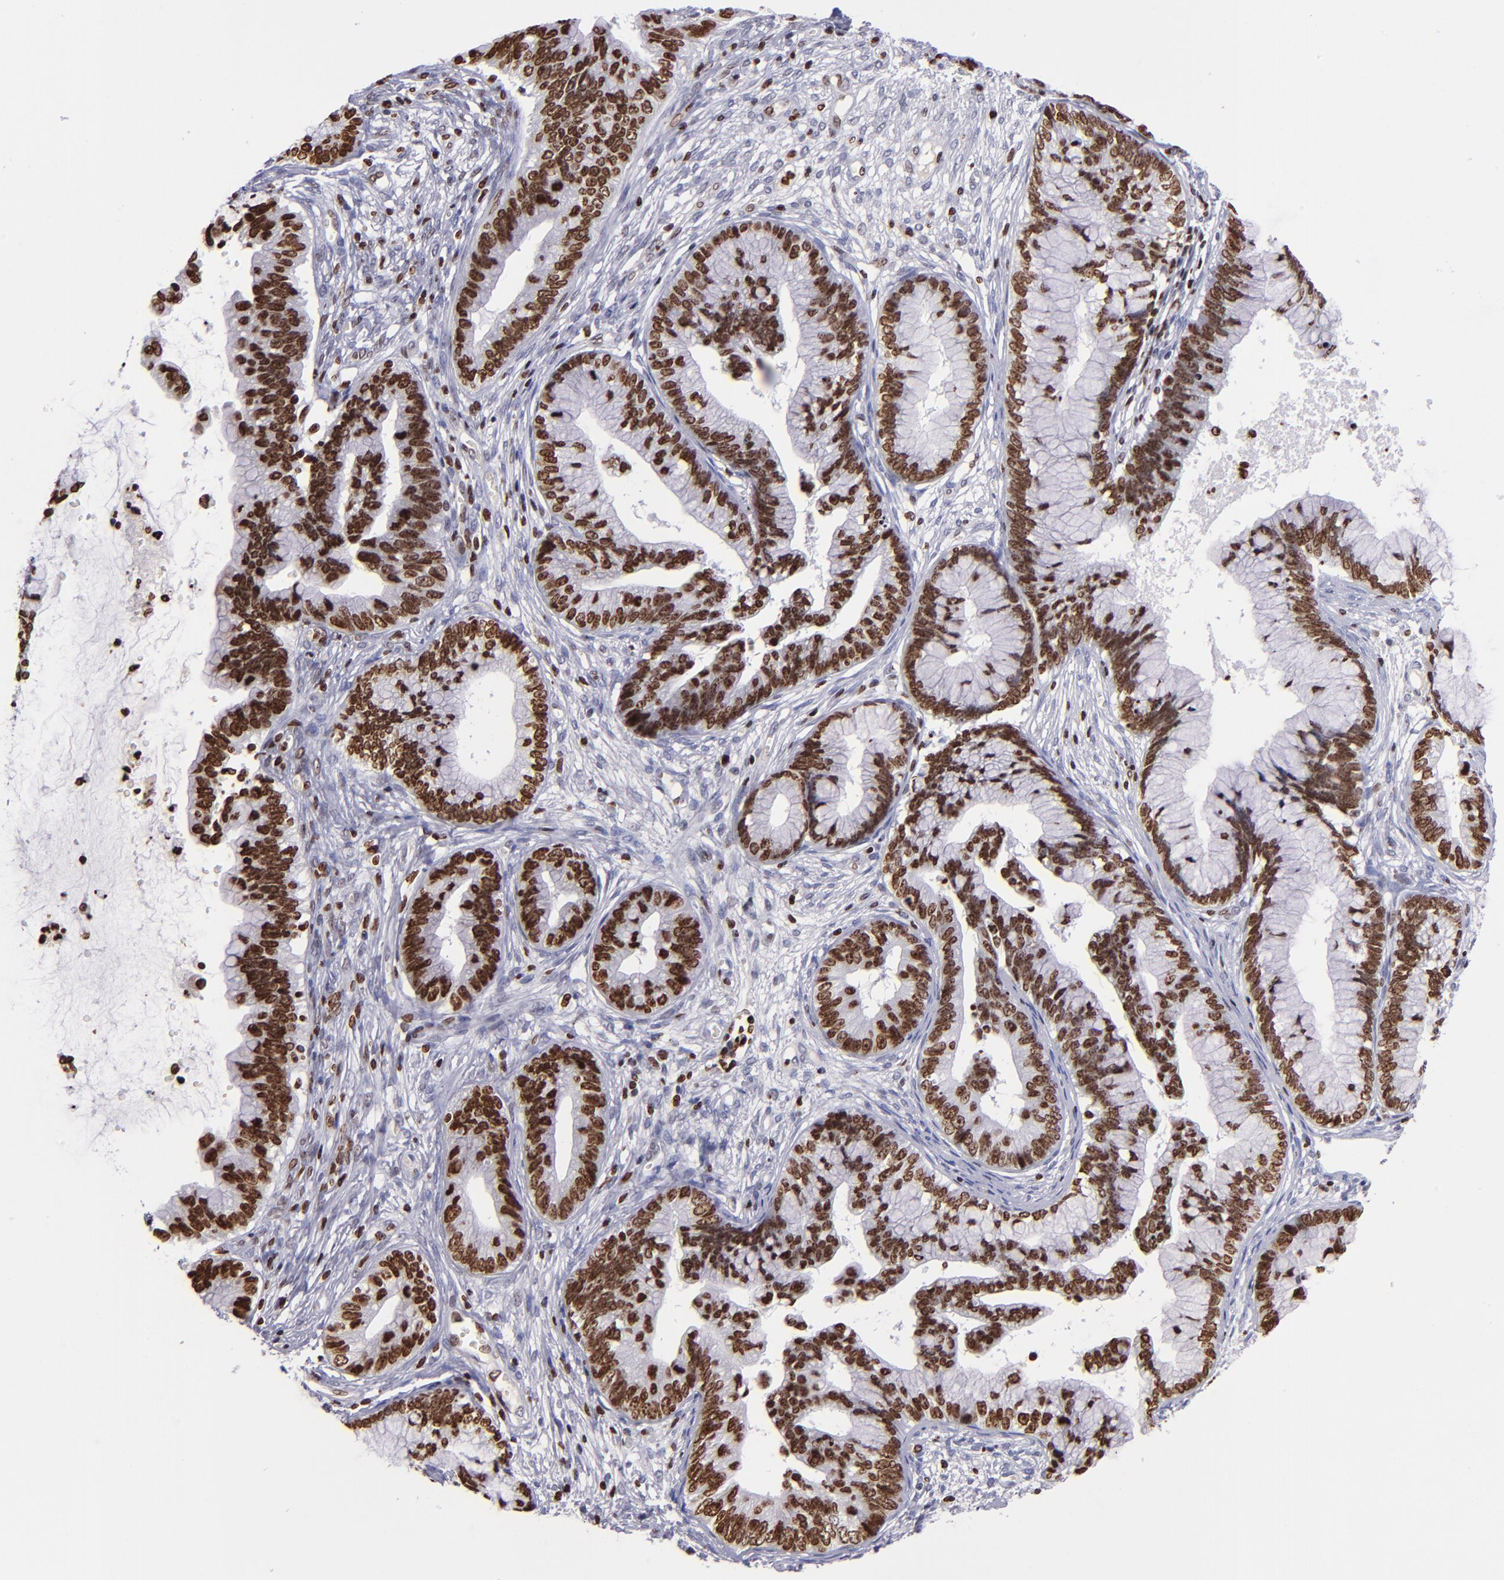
{"staining": {"intensity": "strong", "quantity": ">75%", "location": "nuclear"}, "tissue": "cervical cancer", "cell_type": "Tumor cells", "image_type": "cancer", "snomed": [{"axis": "morphology", "description": "Adenocarcinoma, NOS"}, {"axis": "topography", "description": "Cervix"}], "caption": "Cervical cancer (adenocarcinoma) stained for a protein shows strong nuclear positivity in tumor cells.", "gene": "CDKL5", "patient": {"sex": "female", "age": 44}}